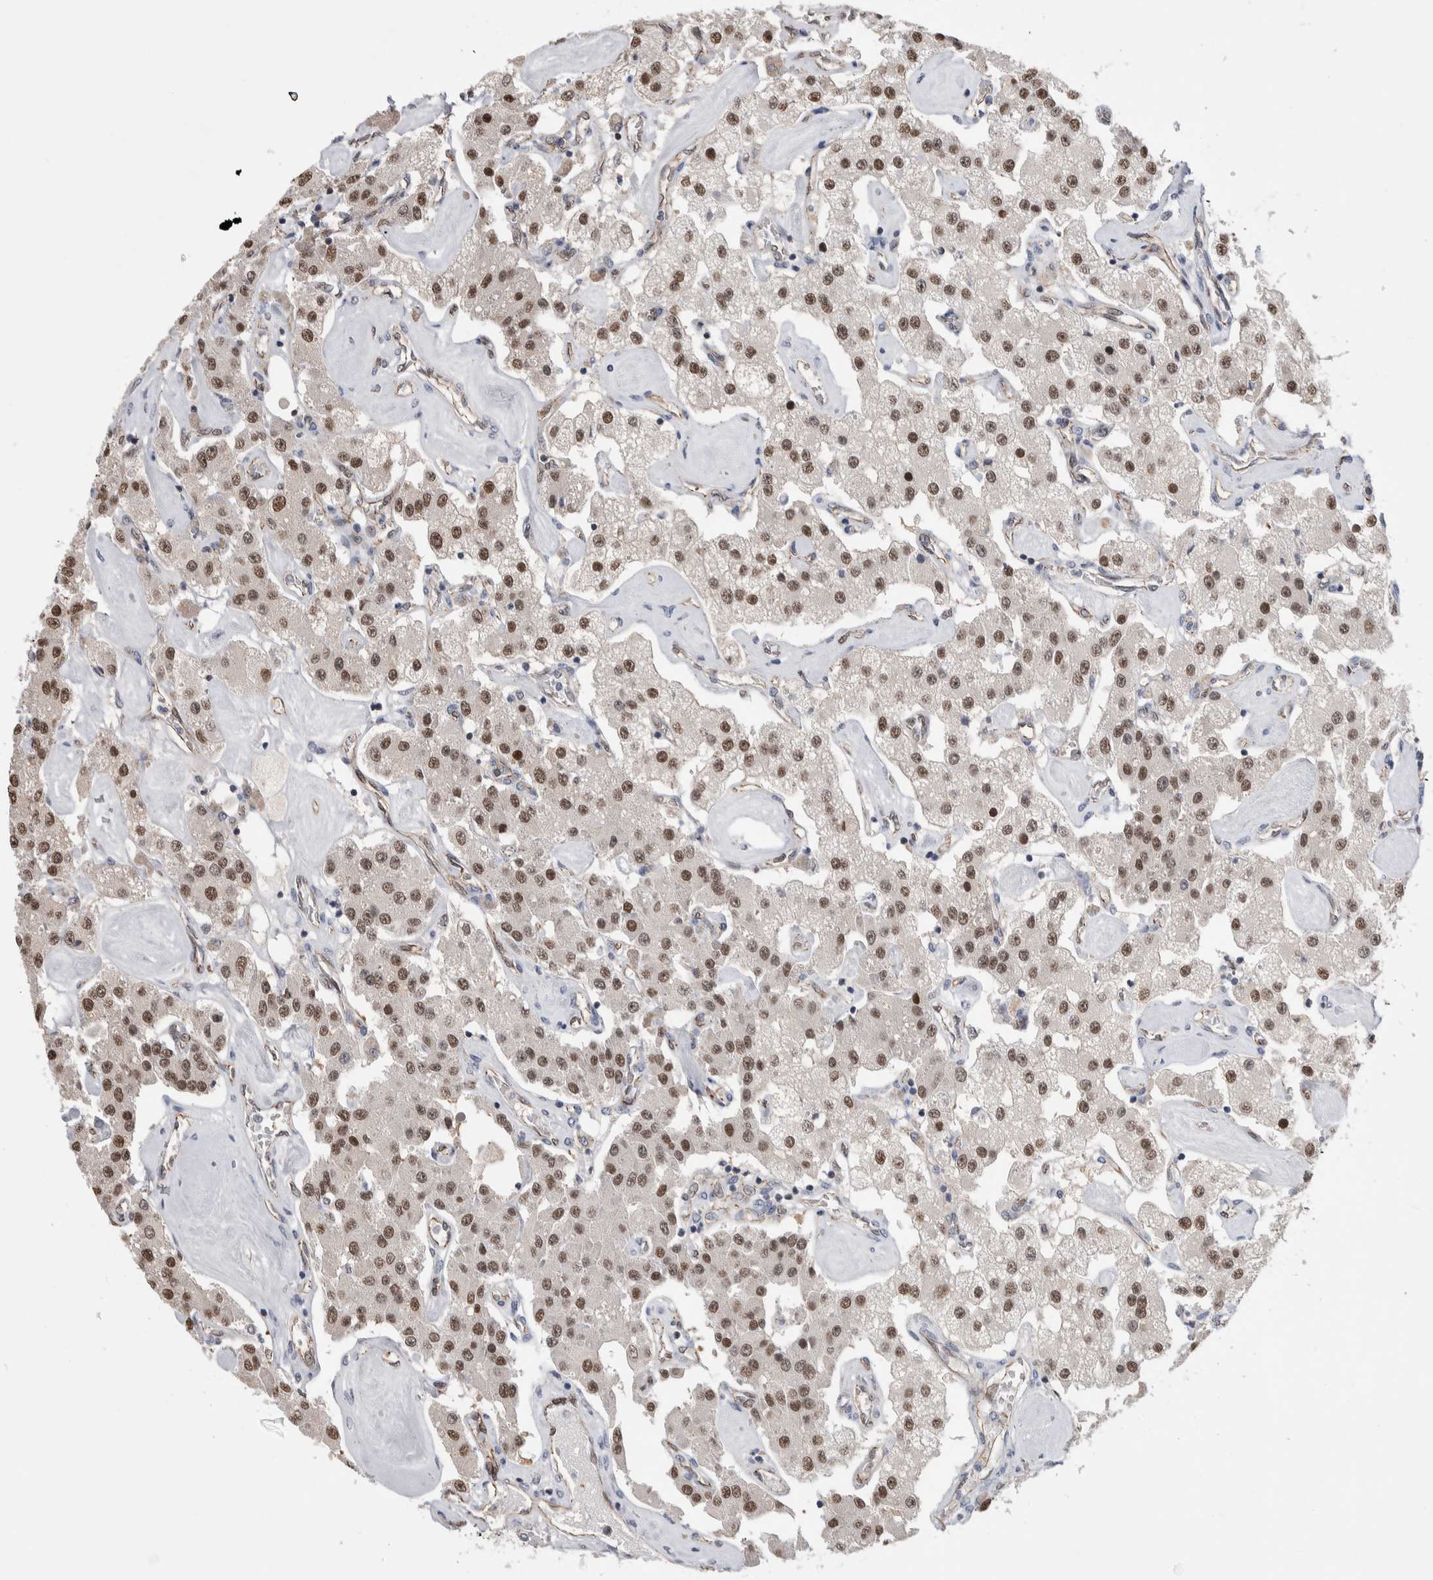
{"staining": {"intensity": "moderate", "quantity": ">75%", "location": "nuclear"}, "tissue": "carcinoid", "cell_type": "Tumor cells", "image_type": "cancer", "snomed": [{"axis": "morphology", "description": "Carcinoid, malignant, NOS"}, {"axis": "topography", "description": "Pancreas"}], "caption": "Protein analysis of malignant carcinoid tissue exhibits moderate nuclear staining in about >75% of tumor cells. Immunohistochemistry stains the protein of interest in brown and the nuclei are stained blue.", "gene": "ZBTB49", "patient": {"sex": "male", "age": 41}}